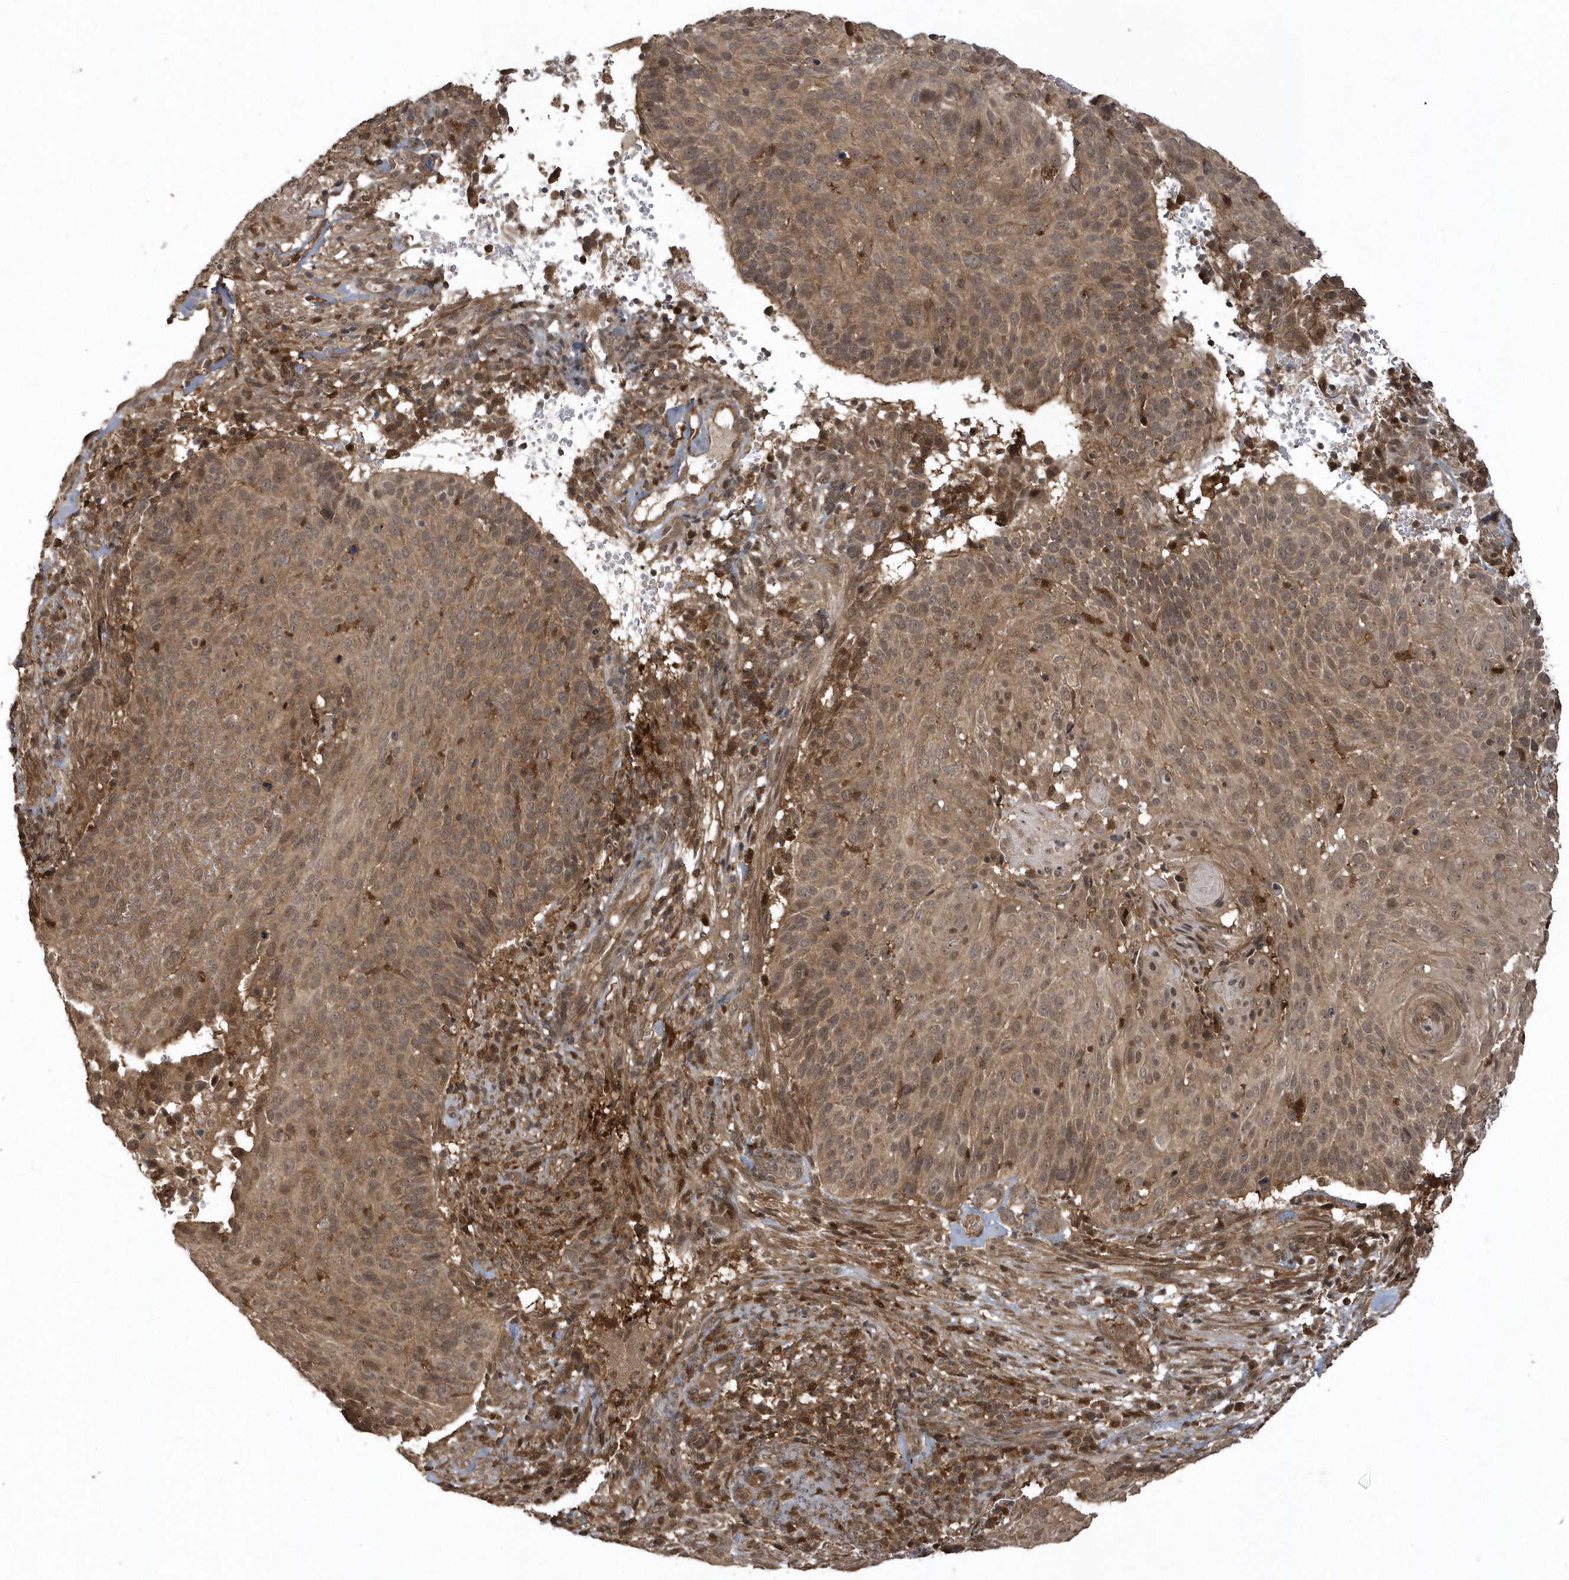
{"staining": {"intensity": "moderate", "quantity": ">75%", "location": "cytoplasmic/membranous"}, "tissue": "cervical cancer", "cell_type": "Tumor cells", "image_type": "cancer", "snomed": [{"axis": "morphology", "description": "Squamous cell carcinoma, NOS"}, {"axis": "topography", "description": "Cervix"}], "caption": "Immunohistochemistry of human cervical cancer (squamous cell carcinoma) reveals medium levels of moderate cytoplasmic/membranous expression in about >75% of tumor cells. The staining was performed using DAB (3,3'-diaminobenzidine), with brown indicating positive protein expression. Nuclei are stained blue with hematoxylin.", "gene": "LACC1", "patient": {"sex": "female", "age": 74}}